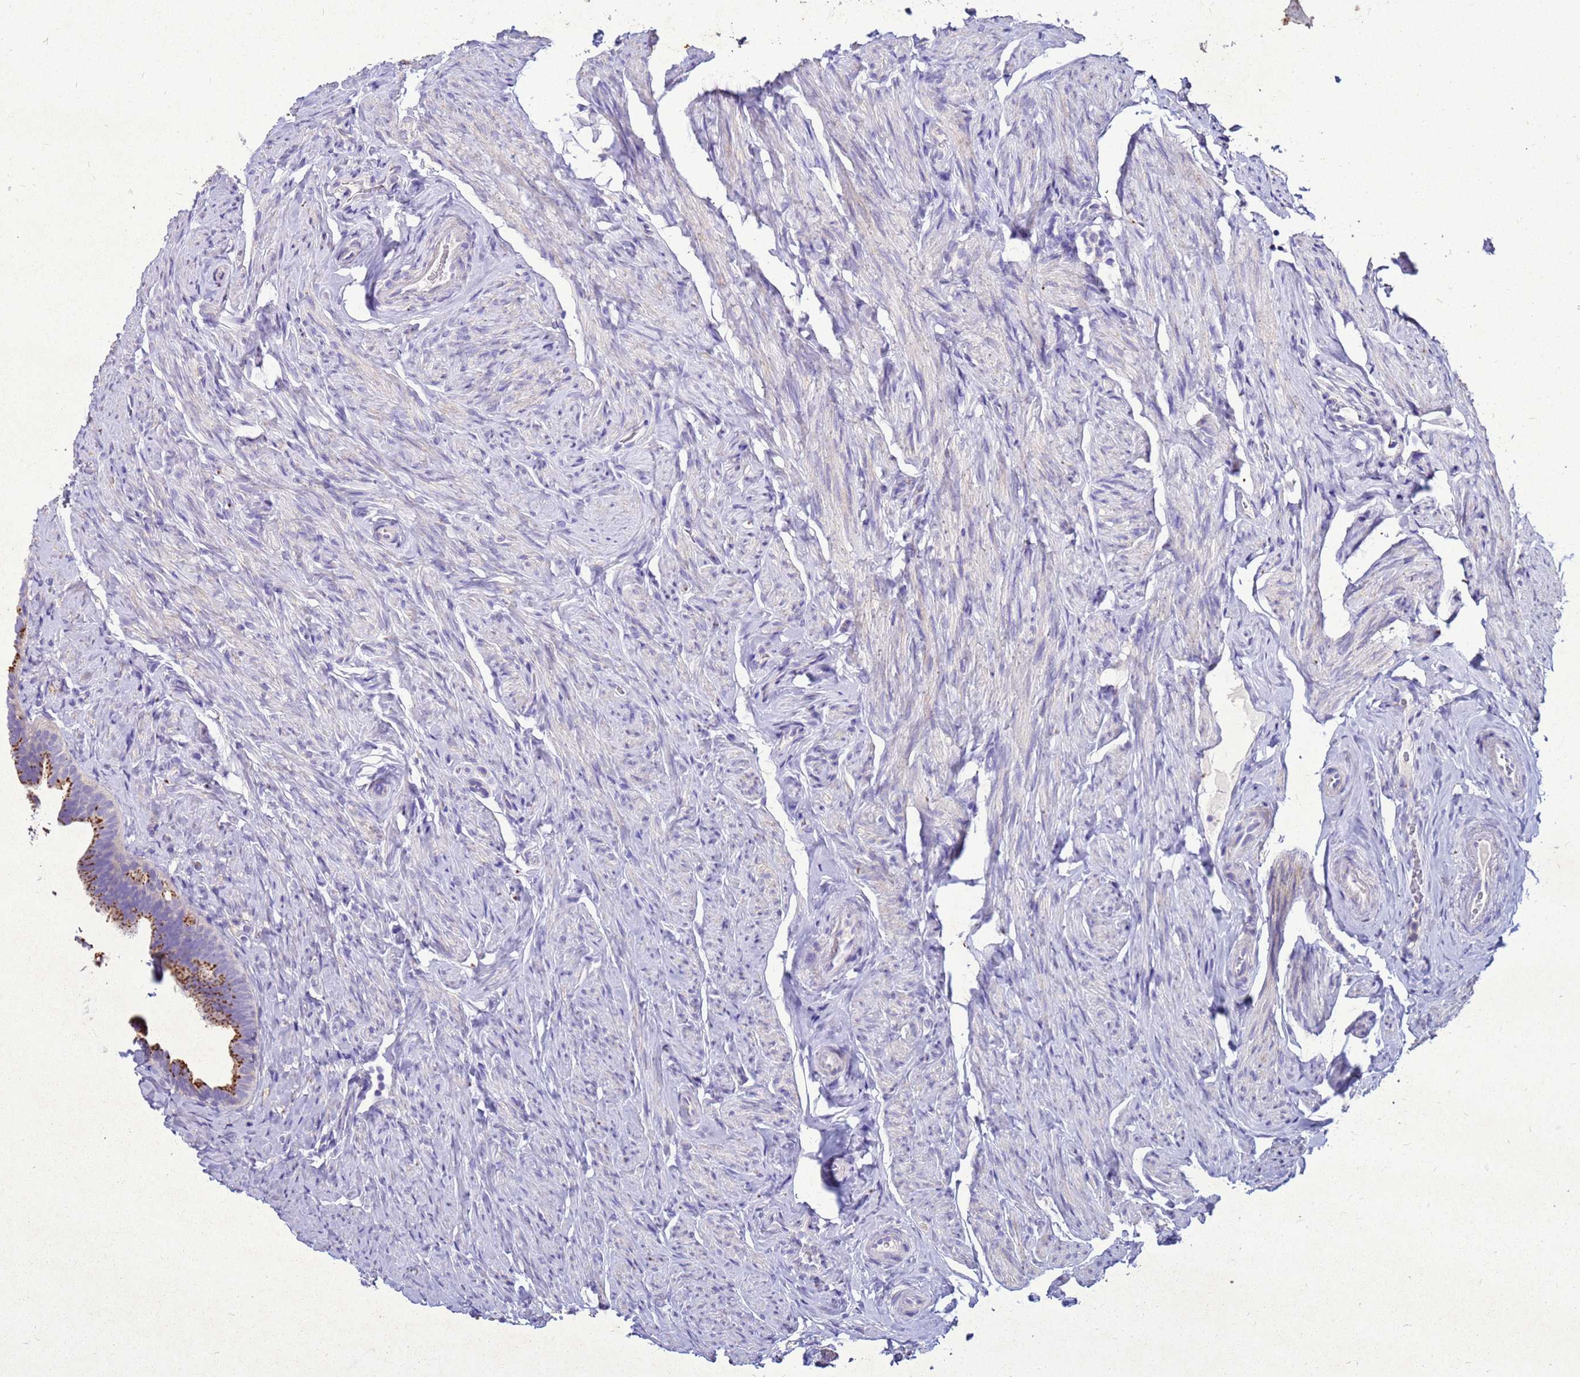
{"staining": {"intensity": "moderate", "quantity": ">75%", "location": "cytoplasmic/membranous"}, "tissue": "fallopian tube", "cell_type": "Glandular cells", "image_type": "normal", "snomed": [{"axis": "morphology", "description": "Normal tissue, NOS"}, {"axis": "topography", "description": "Fallopian tube"}], "caption": "Protein analysis of normal fallopian tube reveals moderate cytoplasmic/membranous staining in approximately >75% of glandular cells.", "gene": "AKR1C1", "patient": {"sex": "female", "age": 39}}